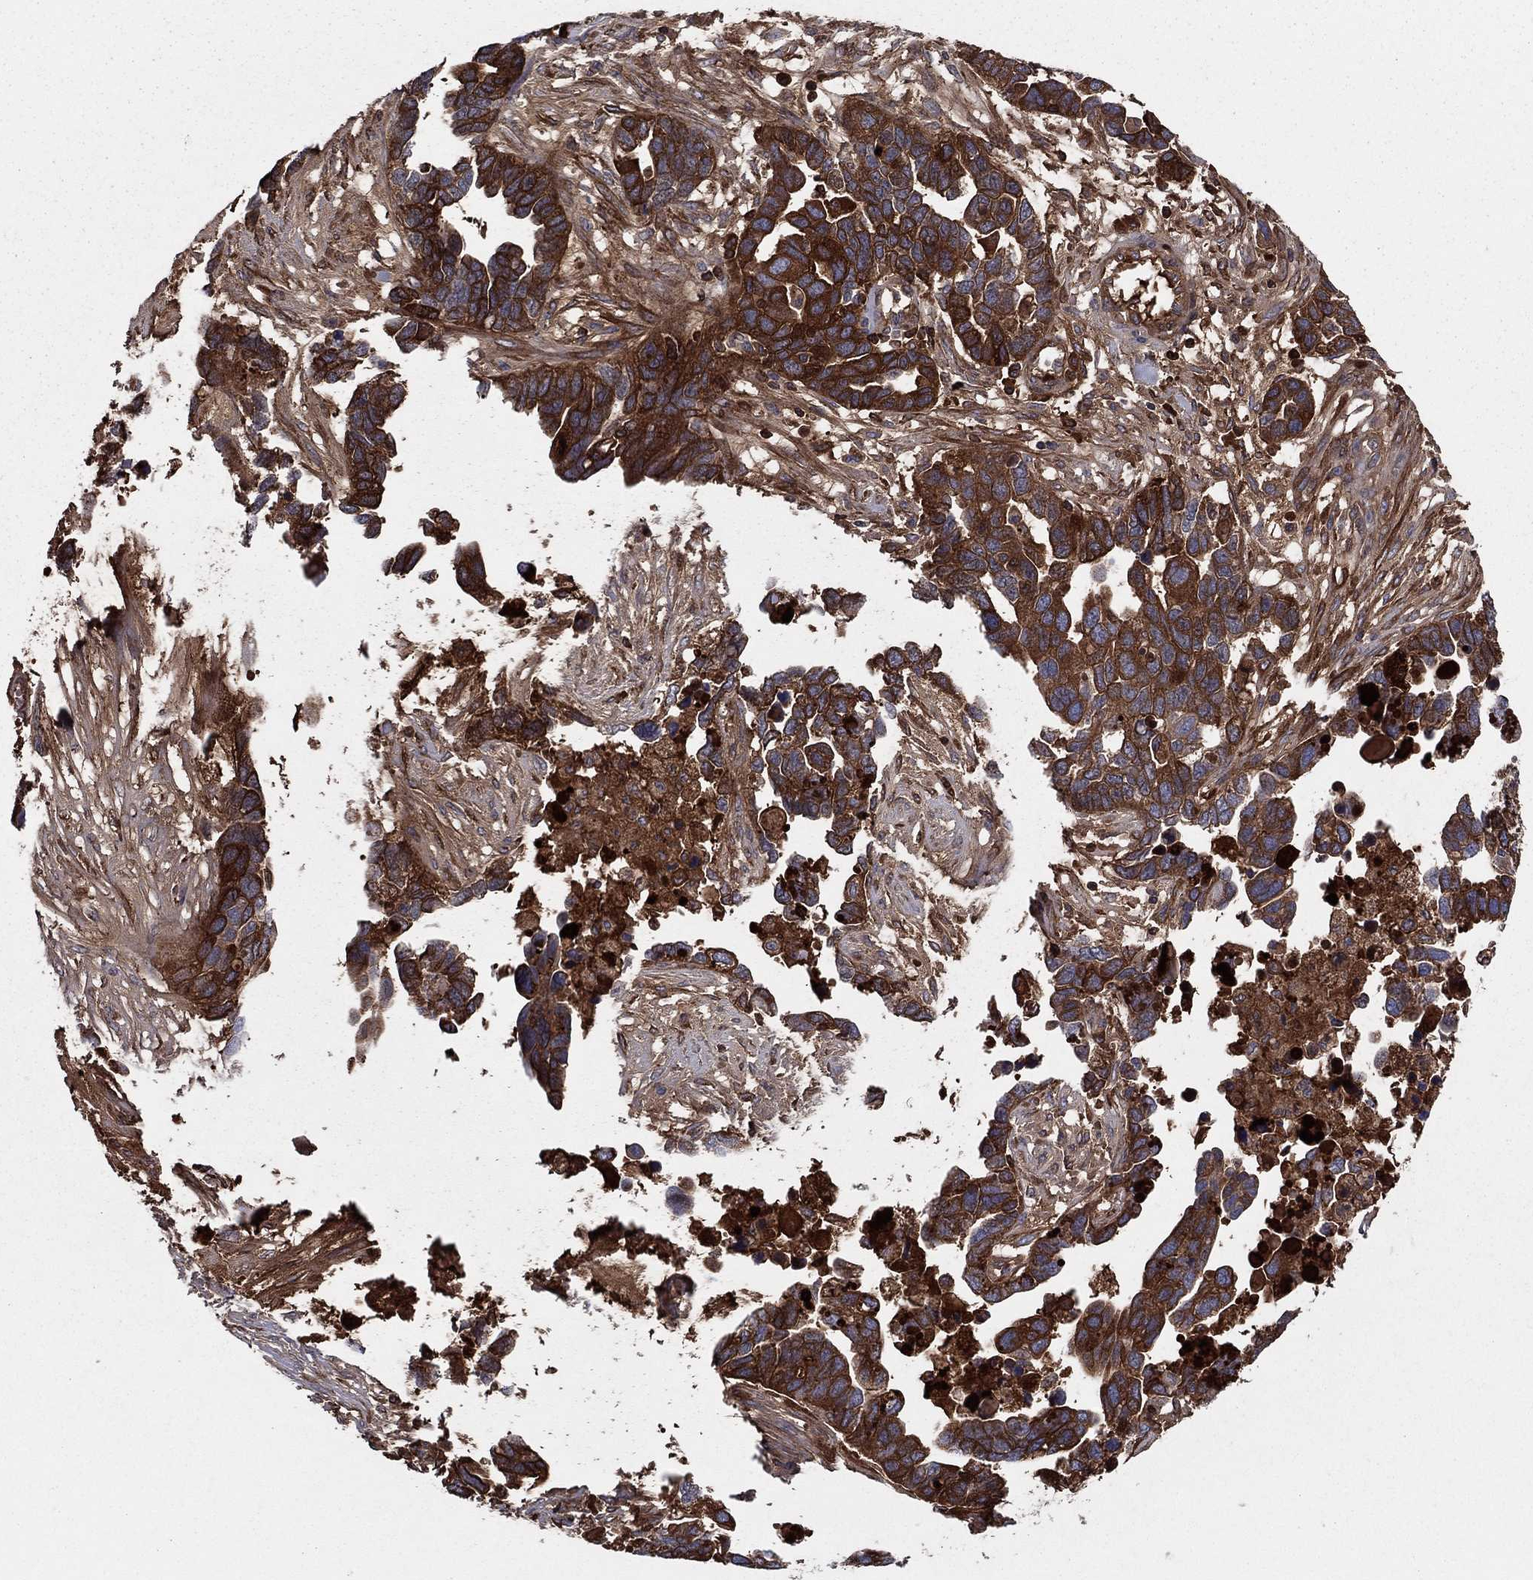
{"staining": {"intensity": "strong", "quantity": ">75%", "location": "cytoplasmic/membranous"}, "tissue": "ovarian cancer", "cell_type": "Tumor cells", "image_type": "cancer", "snomed": [{"axis": "morphology", "description": "Cystadenocarcinoma, serous, NOS"}, {"axis": "topography", "description": "Ovary"}], "caption": "Immunohistochemistry (DAB (3,3'-diaminobenzidine)) staining of human serous cystadenocarcinoma (ovarian) reveals strong cytoplasmic/membranous protein expression in approximately >75% of tumor cells.", "gene": "HPX", "patient": {"sex": "female", "age": 54}}